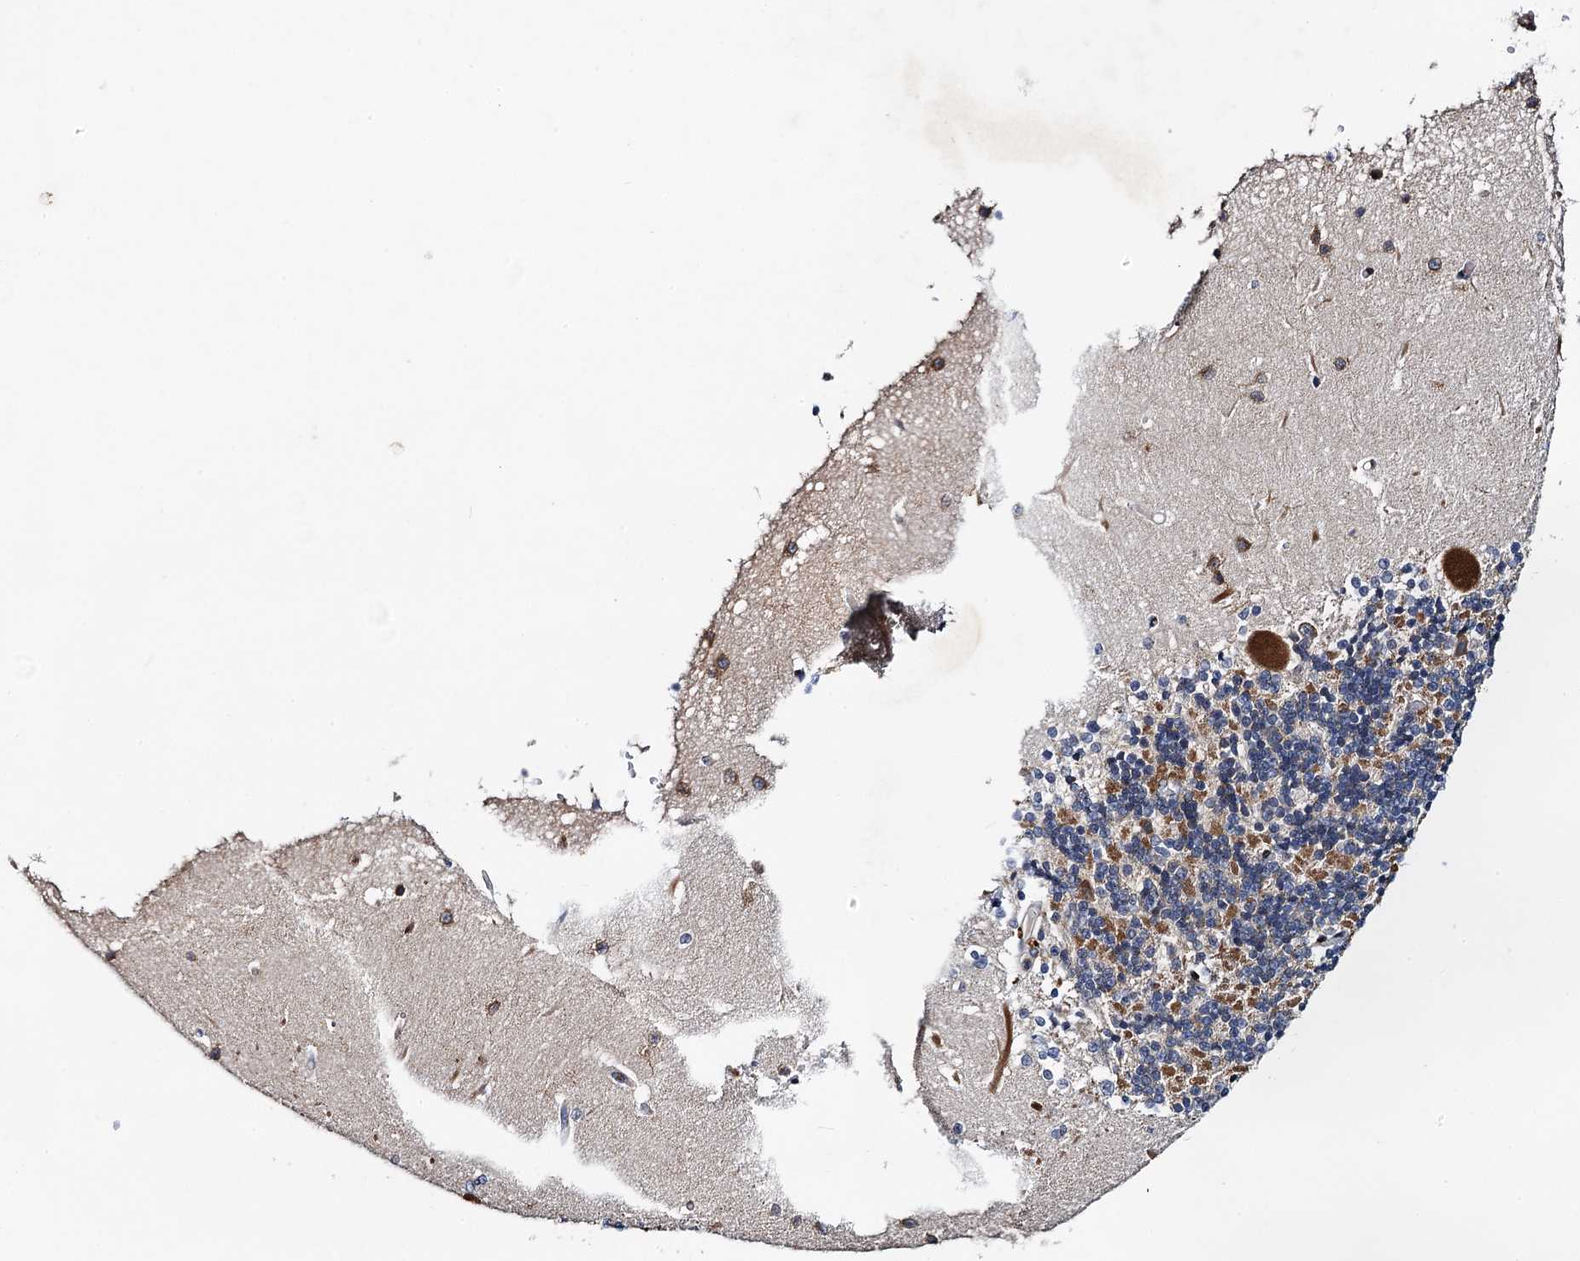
{"staining": {"intensity": "negative", "quantity": "none", "location": "none"}, "tissue": "cerebellum", "cell_type": "Cells in granular layer", "image_type": "normal", "snomed": [{"axis": "morphology", "description": "Normal tissue, NOS"}, {"axis": "topography", "description": "Cerebellum"}], "caption": "This is an IHC histopathology image of benign human cerebellum. There is no staining in cells in granular layer.", "gene": "NBEA", "patient": {"sex": "male", "age": 37}}